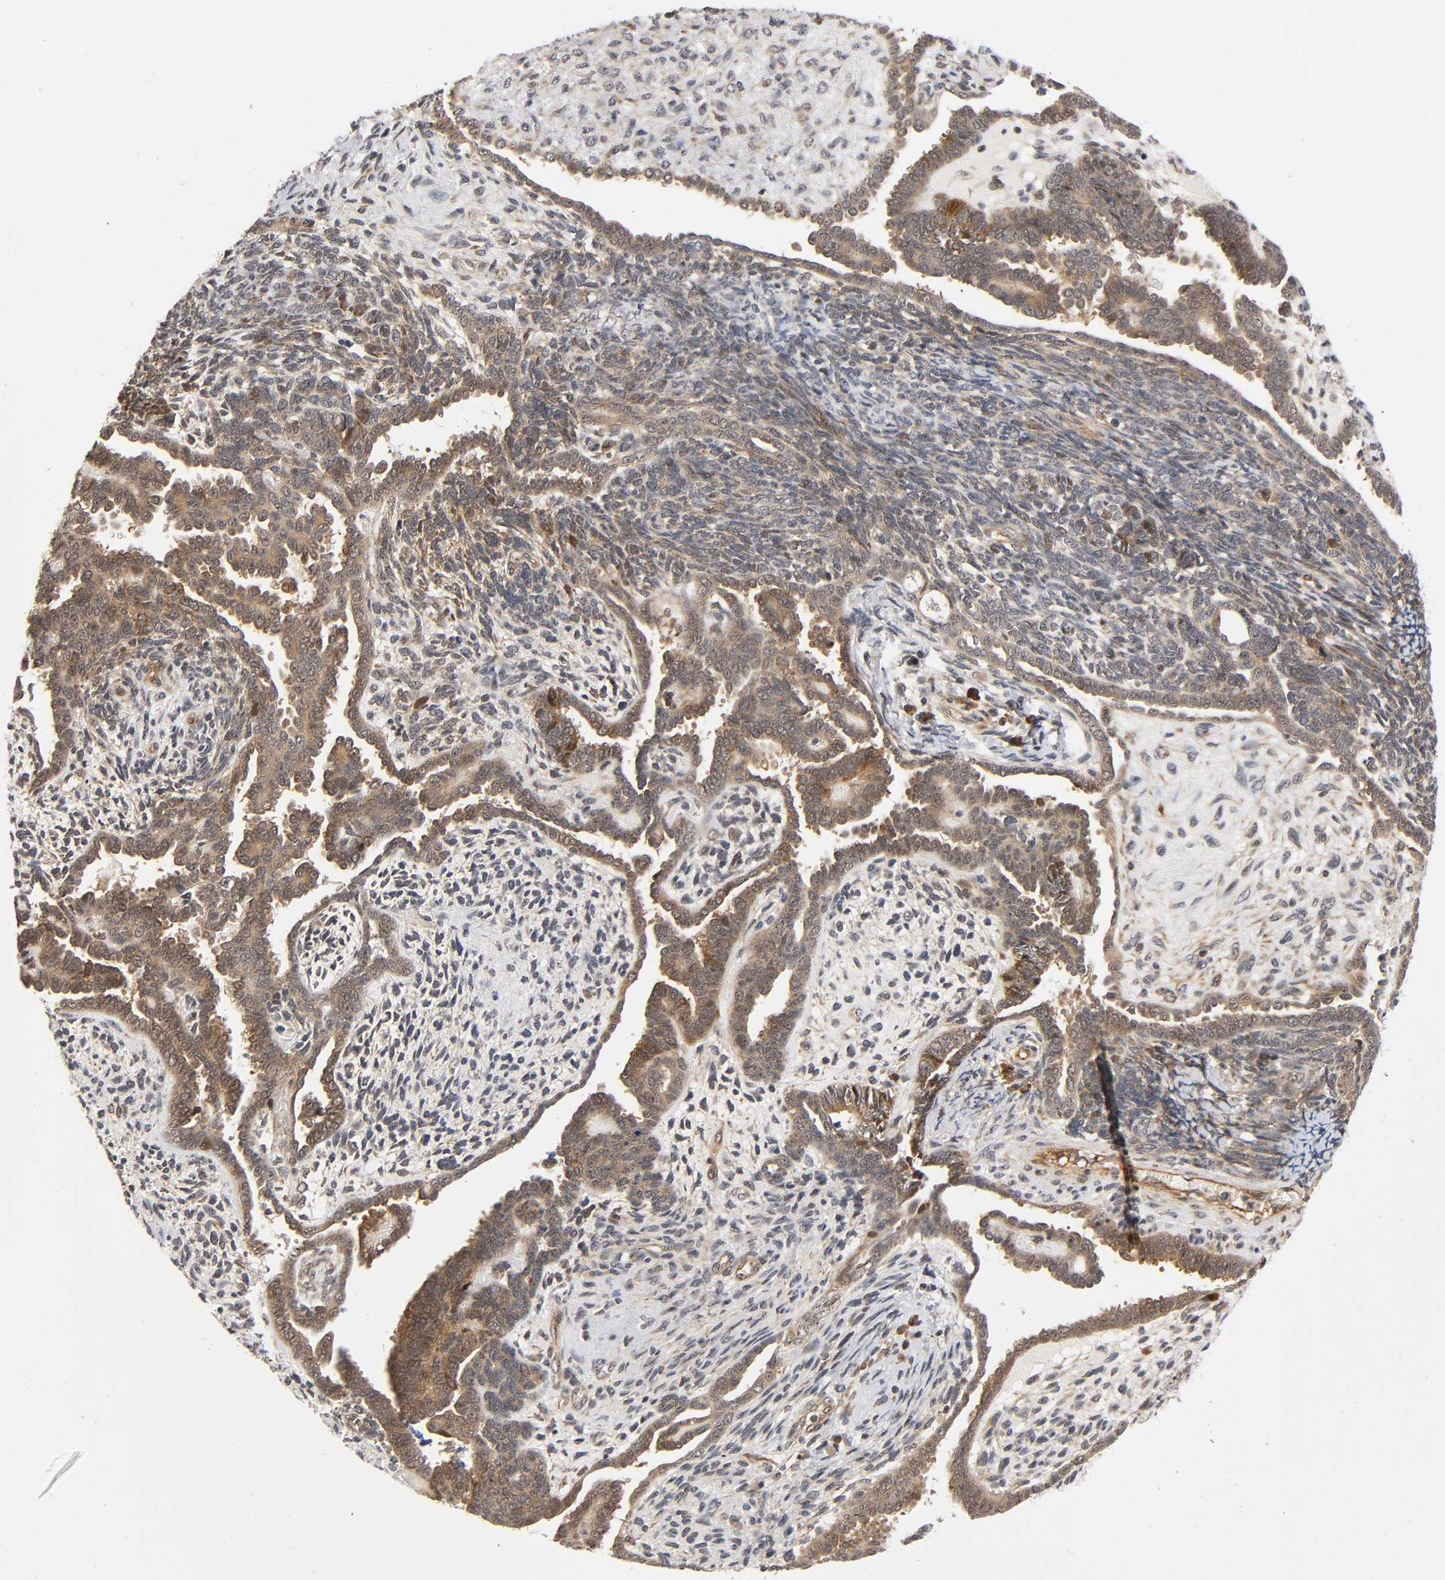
{"staining": {"intensity": "moderate", "quantity": ">75%", "location": "cytoplasmic/membranous"}, "tissue": "endometrial cancer", "cell_type": "Tumor cells", "image_type": "cancer", "snomed": [{"axis": "morphology", "description": "Neoplasm, malignant, NOS"}, {"axis": "topography", "description": "Endometrium"}], "caption": "This is a photomicrograph of immunohistochemistry staining of endometrial neoplasm (malignant), which shows moderate expression in the cytoplasmic/membranous of tumor cells.", "gene": "IQCJ-SCHIP1", "patient": {"sex": "female", "age": 74}}